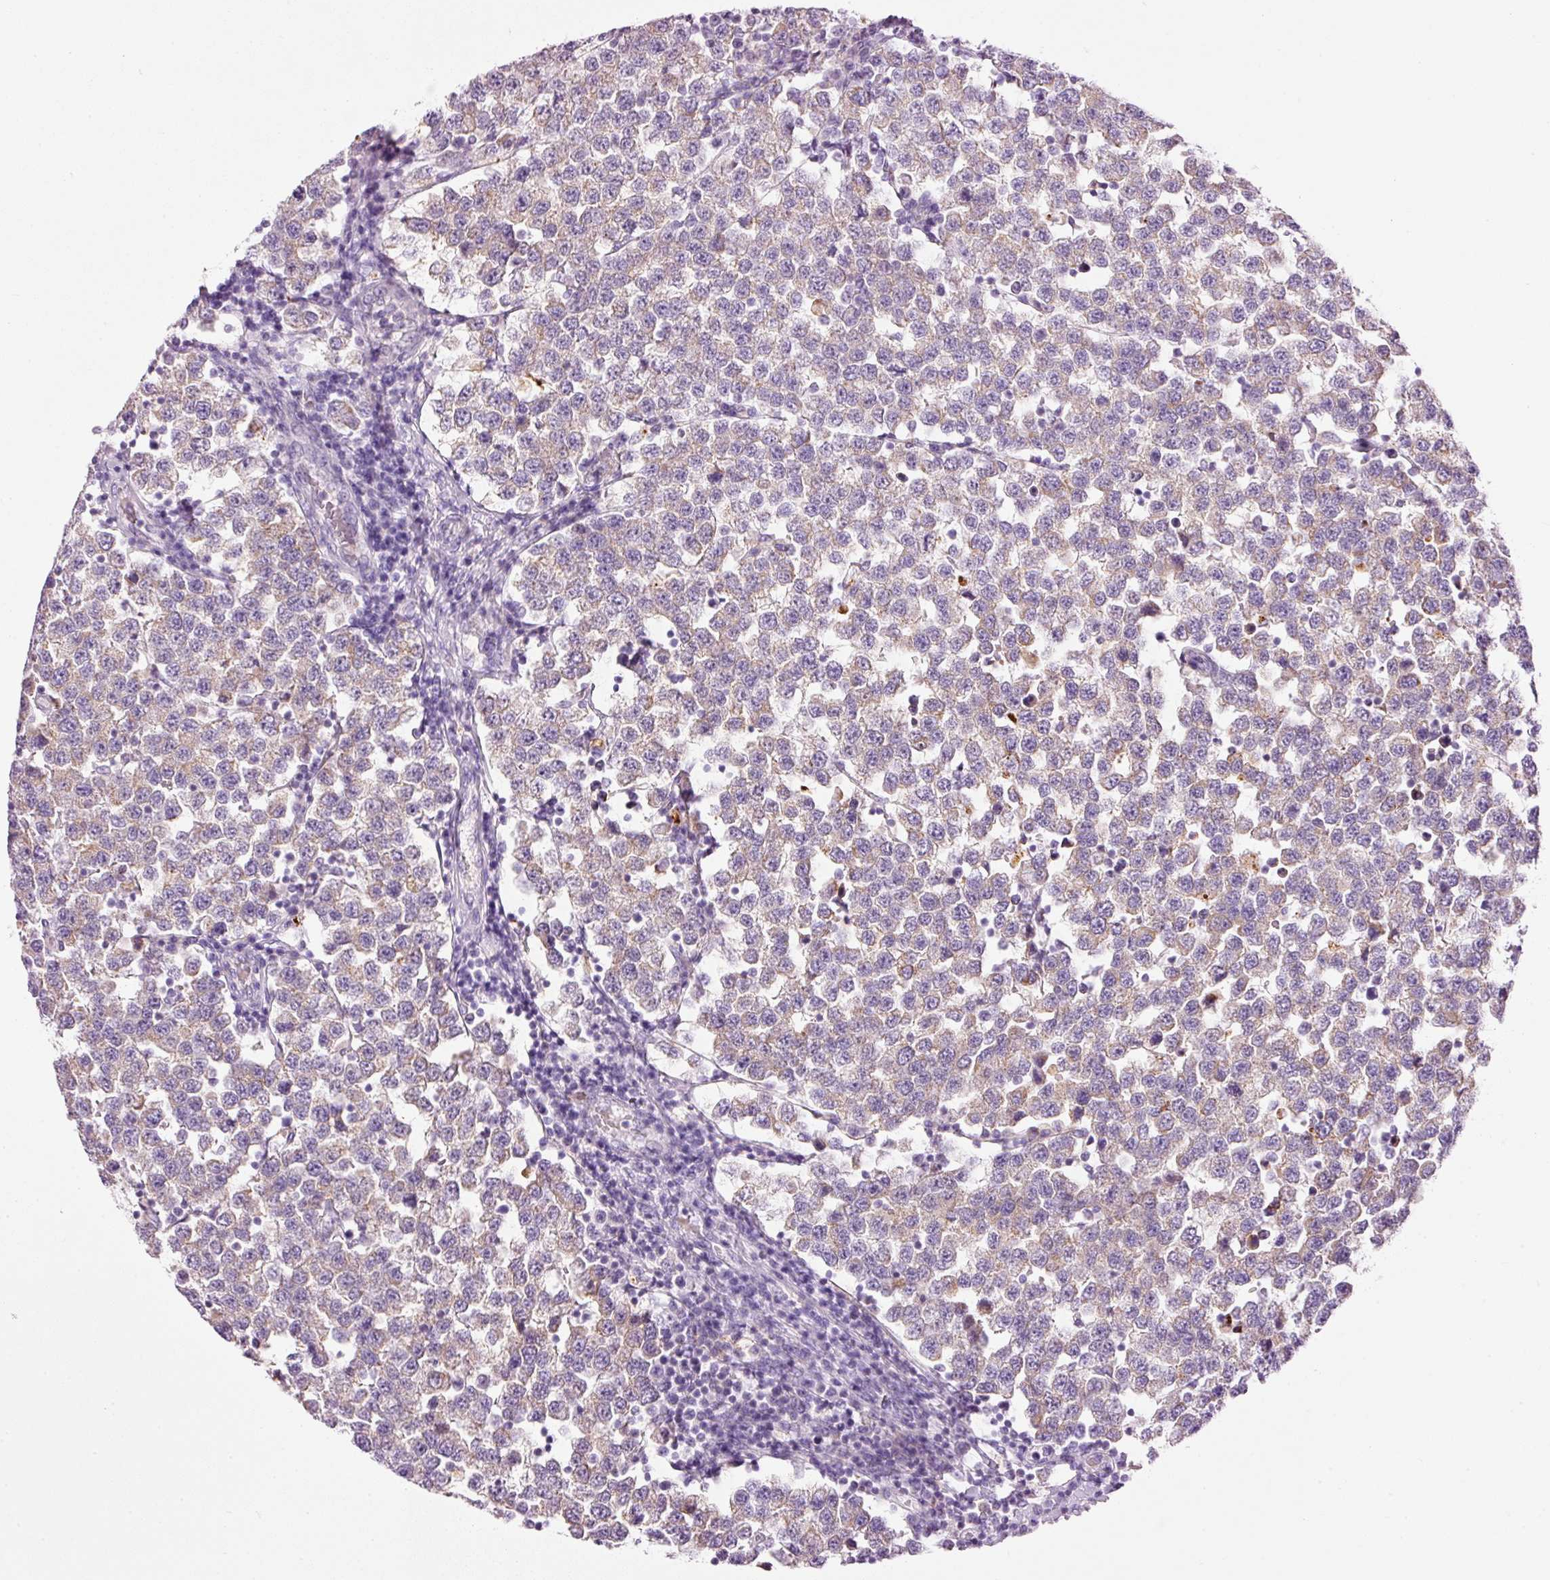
{"staining": {"intensity": "weak", "quantity": ">75%", "location": "cytoplasmic/membranous"}, "tissue": "testis cancer", "cell_type": "Tumor cells", "image_type": "cancer", "snomed": [{"axis": "morphology", "description": "Seminoma, NOS"}, {"axis": "topography", "description": "Testis"}], "caption": "Brown immunohistochemical staining in human testis cancer (seminoma) displays weak cytoplasmic/membranous staining in about >75% of tumor cells. (DAB (3,3'-diaminobenzidine) IHC, brown staining for protein, blue staining for nuclei).", "gene": "CARD16", "patient": {"sex": "male", "age": 34}}